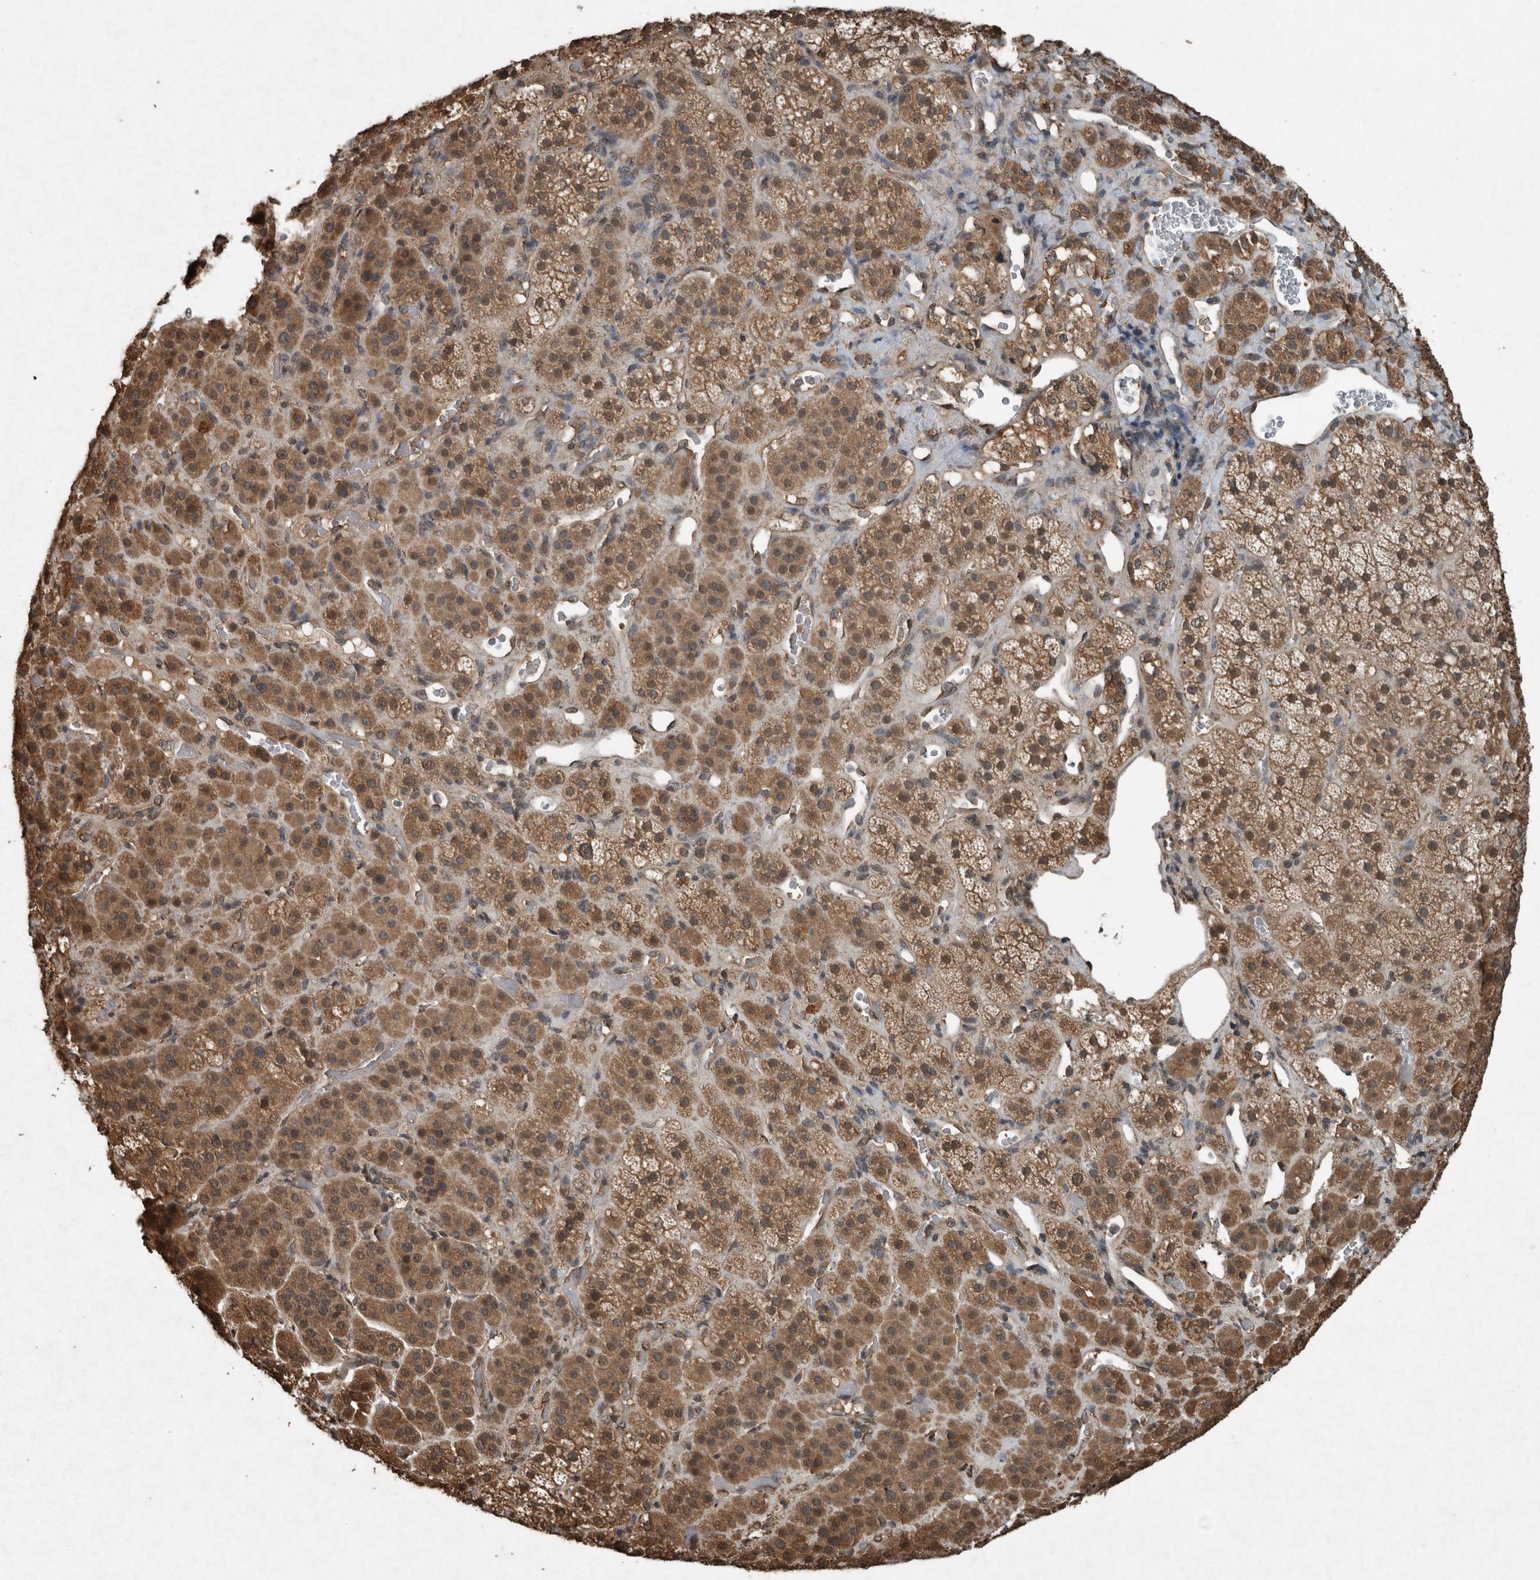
{"staining": {"intensity": "moderate", "quantity": ">75%", "location": "cytoplasmic/membranous,nuclear"}, "tissue": "adrenal gland", "cell_type": "Glandular cells", "image_type": "normal", "snomed": [{"axis": "morphology", "description": "Normal tissue, NOS"}, {"axis": "topography", "description": "Adrenal gland"}], "caption": "Protein positivity by immunohistochemistry (IHC) shows moderate cytoplasmic/membranous,nuclear staining in about >75% of glandular cells in unremarkable adrenal gland. The staining was performed using DAB, with brown indicating positive protein expression. Nuclei are stained blue with hematoxylin.", "gene": "ARHGEF12", "patient": {"sex": "male", "age": 57}}